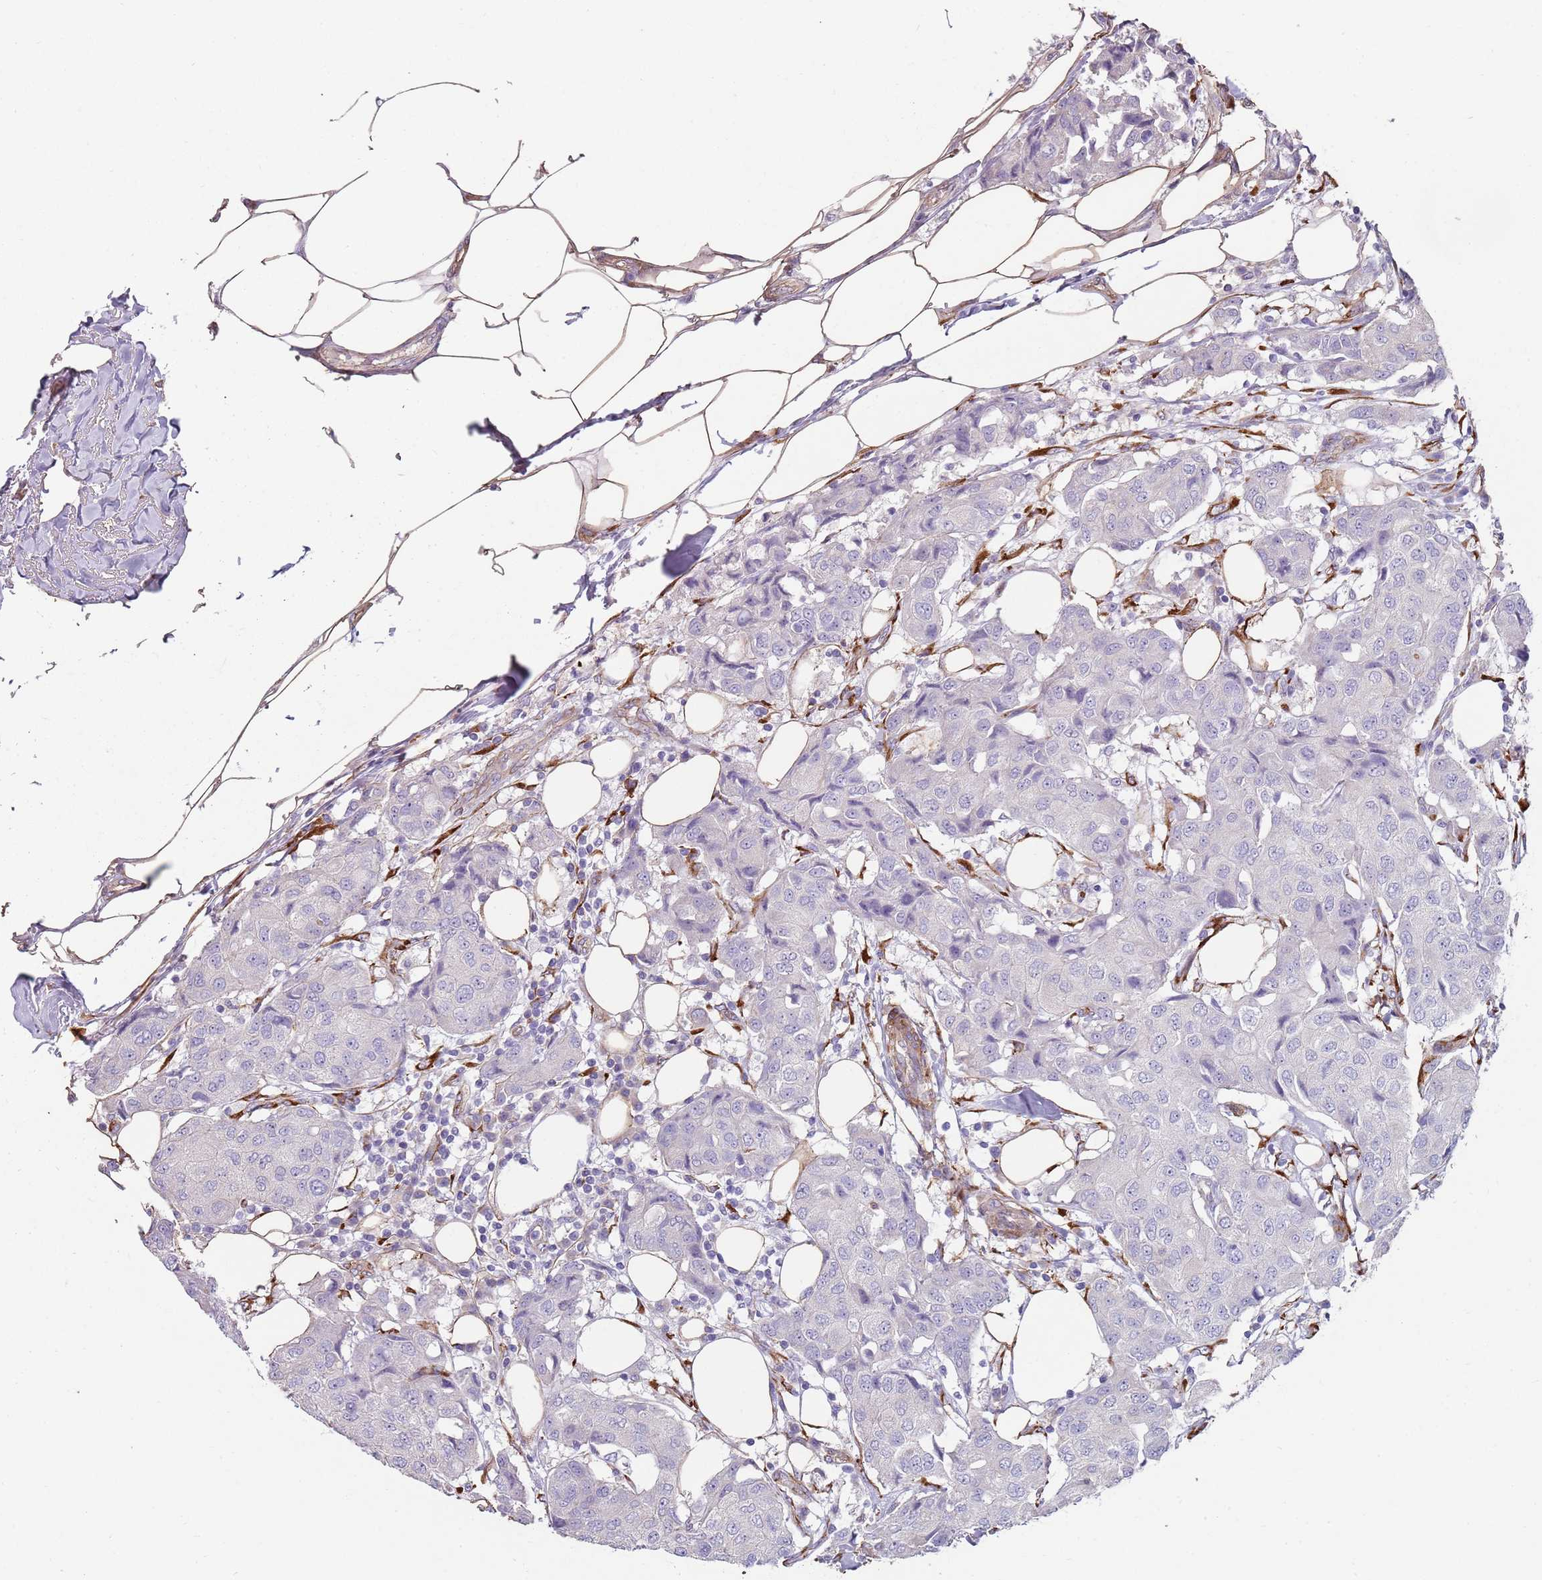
{"staining": {"intensity": "negative", "quantity": "none", "location": "none"}, "tissue": "breast cancer", "cell_type": "Tumor cells", "image_type": "cancer", "snomed": [{"axis": "morphology", "description": "Duct carcinoma"}, {"axis": "topography", "description": "Breast"}], "caption": "Breast invasive ductal carcinoma was stained to show a protein in brown. There is no significant expression in tumor cells.", "gene": "PHLPP2", "patient": {"sex": "female", "age": 80}}